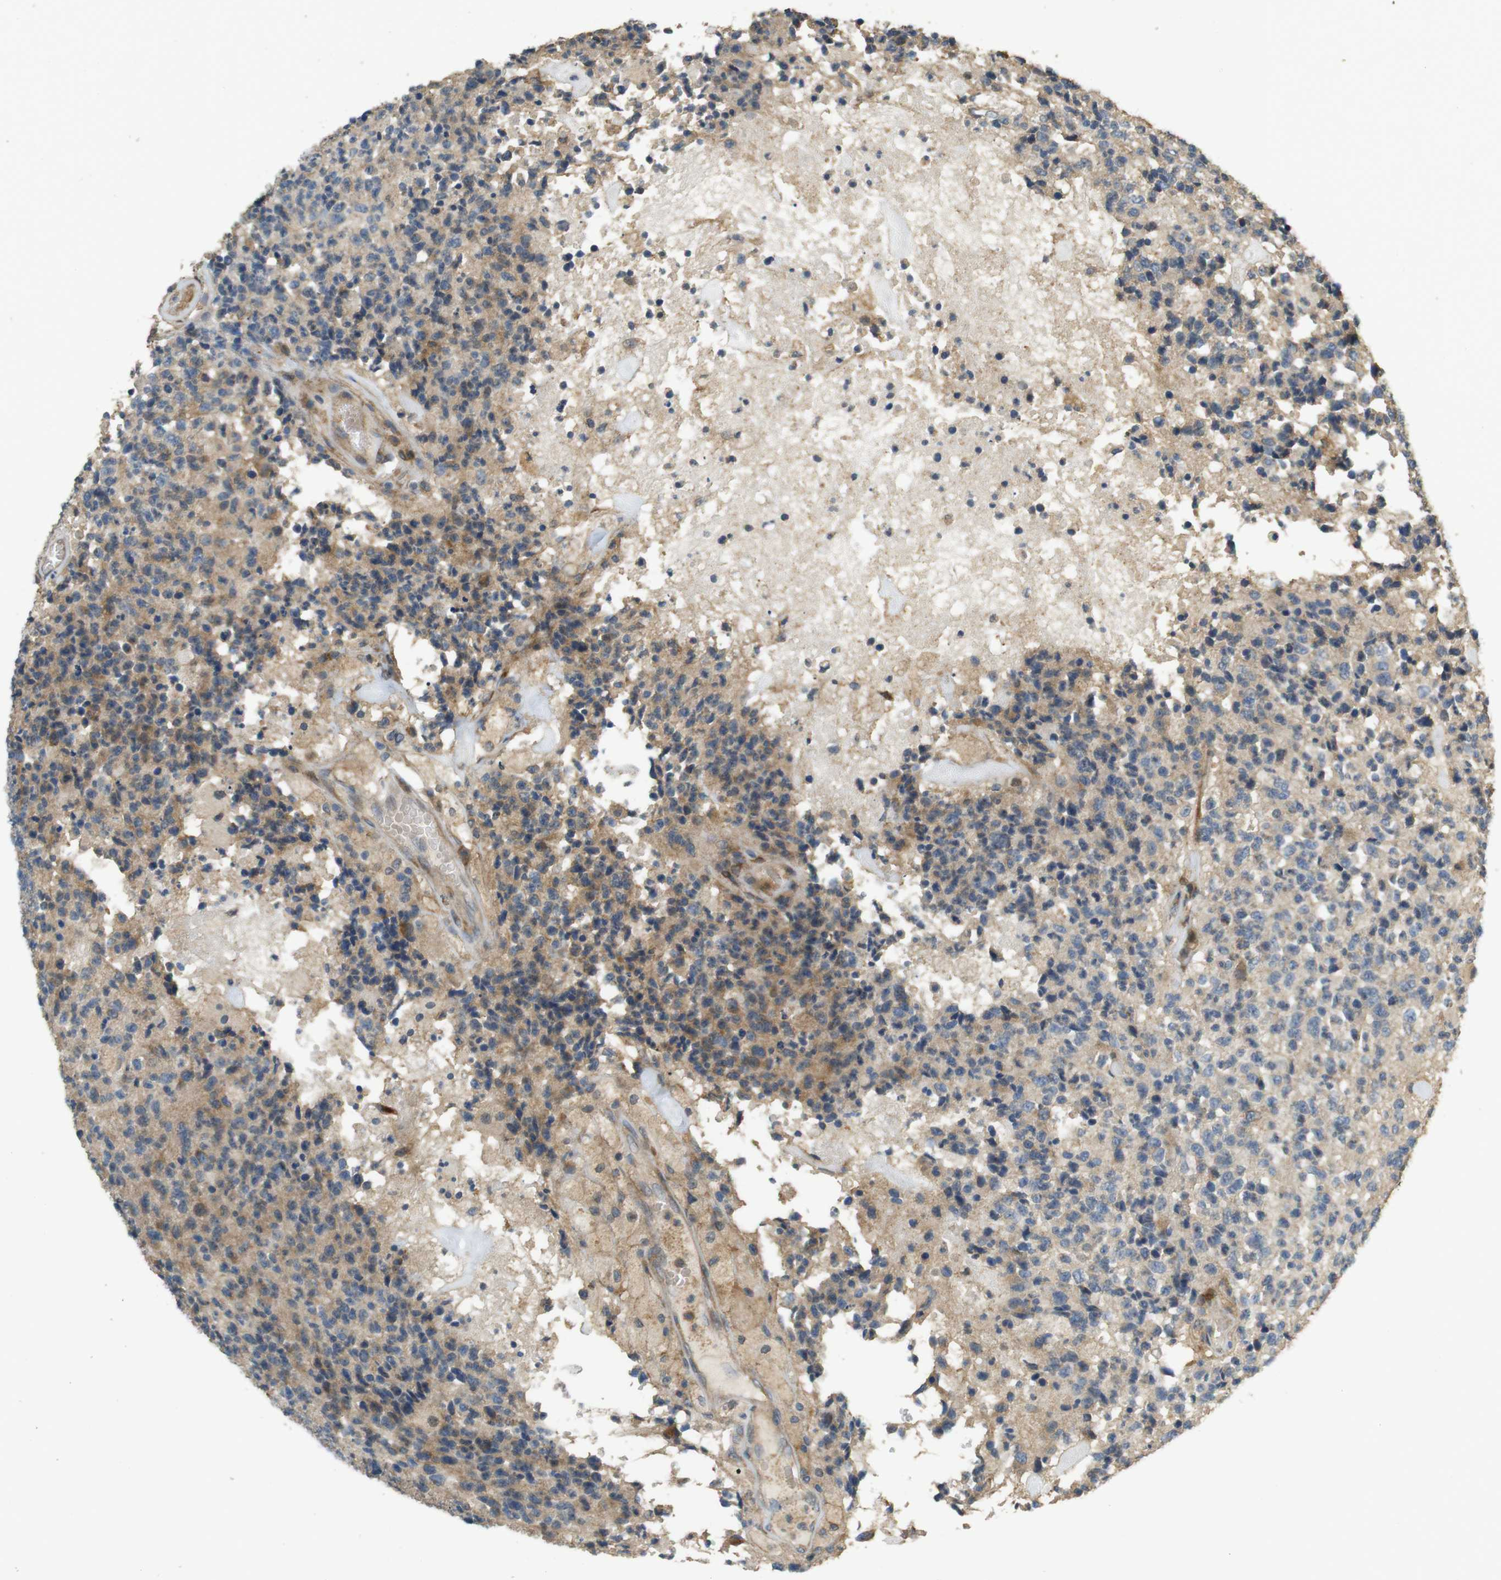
{"staining": {"intensity": "moderate", "quantity": "25%-75%", "location": "cytoplasmic/membranous"}, "tissue": "glioma", "cell_type": "Tumor cells", "image_type": "cancer", "snomed": [{"axis": "morphology", "description": "Glioma, malignant, High grade"}, {"axis": "topography", "description": "pancreas cauda"}], "caption": "A photomicrograph showing moderate cytoplasmic/membranous expression in about 25%-75% of tumor cells in malignant high-grade glioma, as visualized by brown immunohistochemical staining.", "gene": "ARHGAP24", "patient": {"sex": "male", "age": 60}}